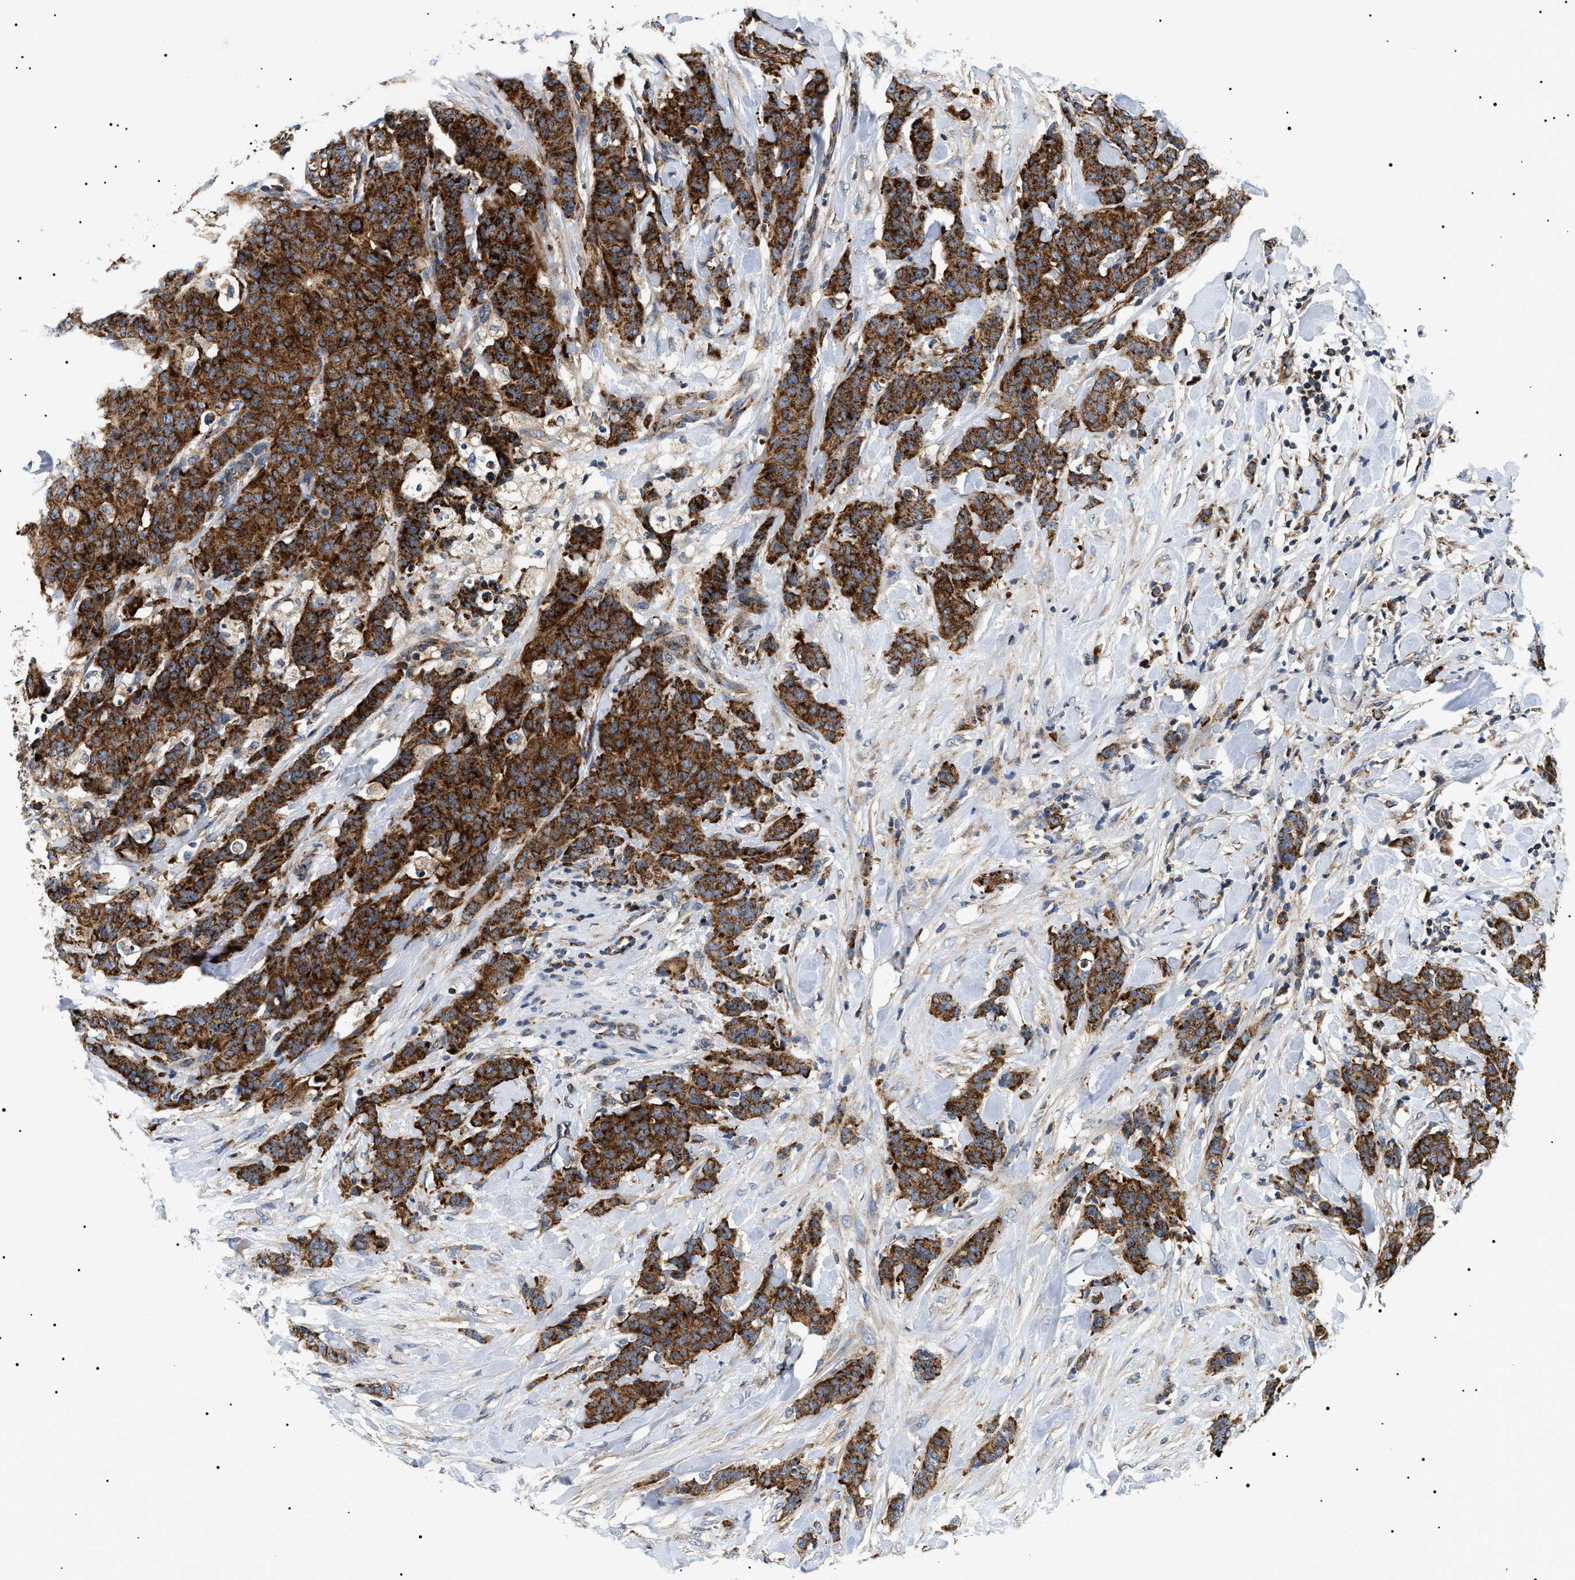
{"staining": {"intensity": "strong", "quantity": ">75%", "location": "cytoplasmic/membranous"}, "tissue": "breast cancer", "cell_type": "Tumor cells", "image_type": "cancer", "snomed": [{"axis": "morphology", "description": "Normal tissue, NOS"}, {"axis": "morphology", "description": "Duct carcinoma"}, {"axis": "topography", "description": "Breast"}], "caption": "Infiltrating ductal carcinoma (breast) stained with DAB (3,3'-diaminobenzidine) IHC displays high levels of strong cytoplasmic/membranous expression in approximately >75% of tumor cells.", "gene": "OXSM", "patient": {"sex": "female", "age": 40}}